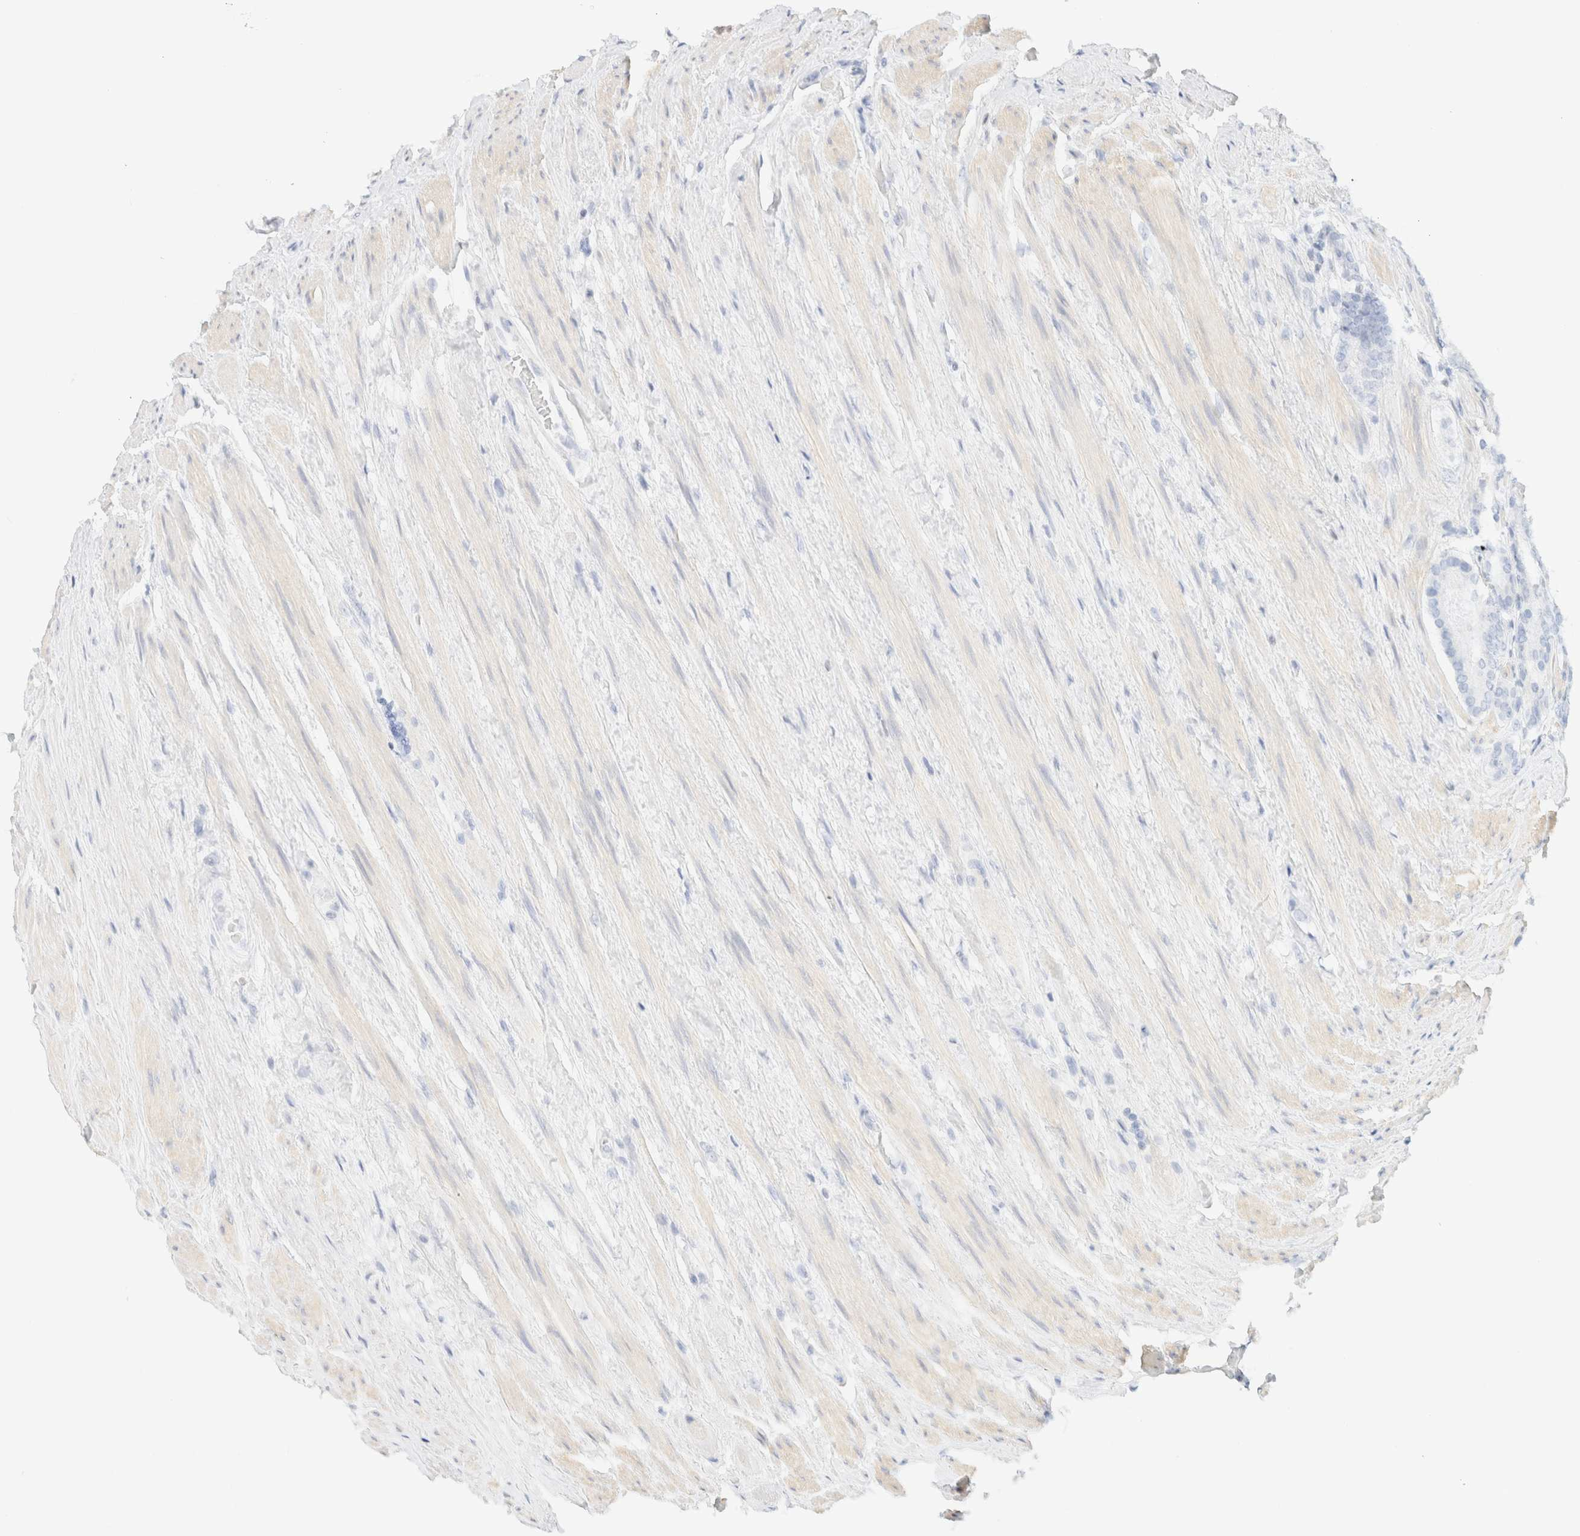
{"staining": {"intensity": "negative", "quantity": "none", "location": "none"}, "tissue": "prostate cancer", "cell_type": "Tumor cells", "image_type": "cancer", "snomed": [{"axis": "morphology", "description": "Adenocarcinoma, Low grade"}, {"axis": "topography", "description": "Prostate"}], "caption": "This is an IHC image of low-grade adenocarcinoma (prostate). There is no positivity in tumor cells.", "gene": "IKZF3", "patient": {"sex": "male", "age": 69}}